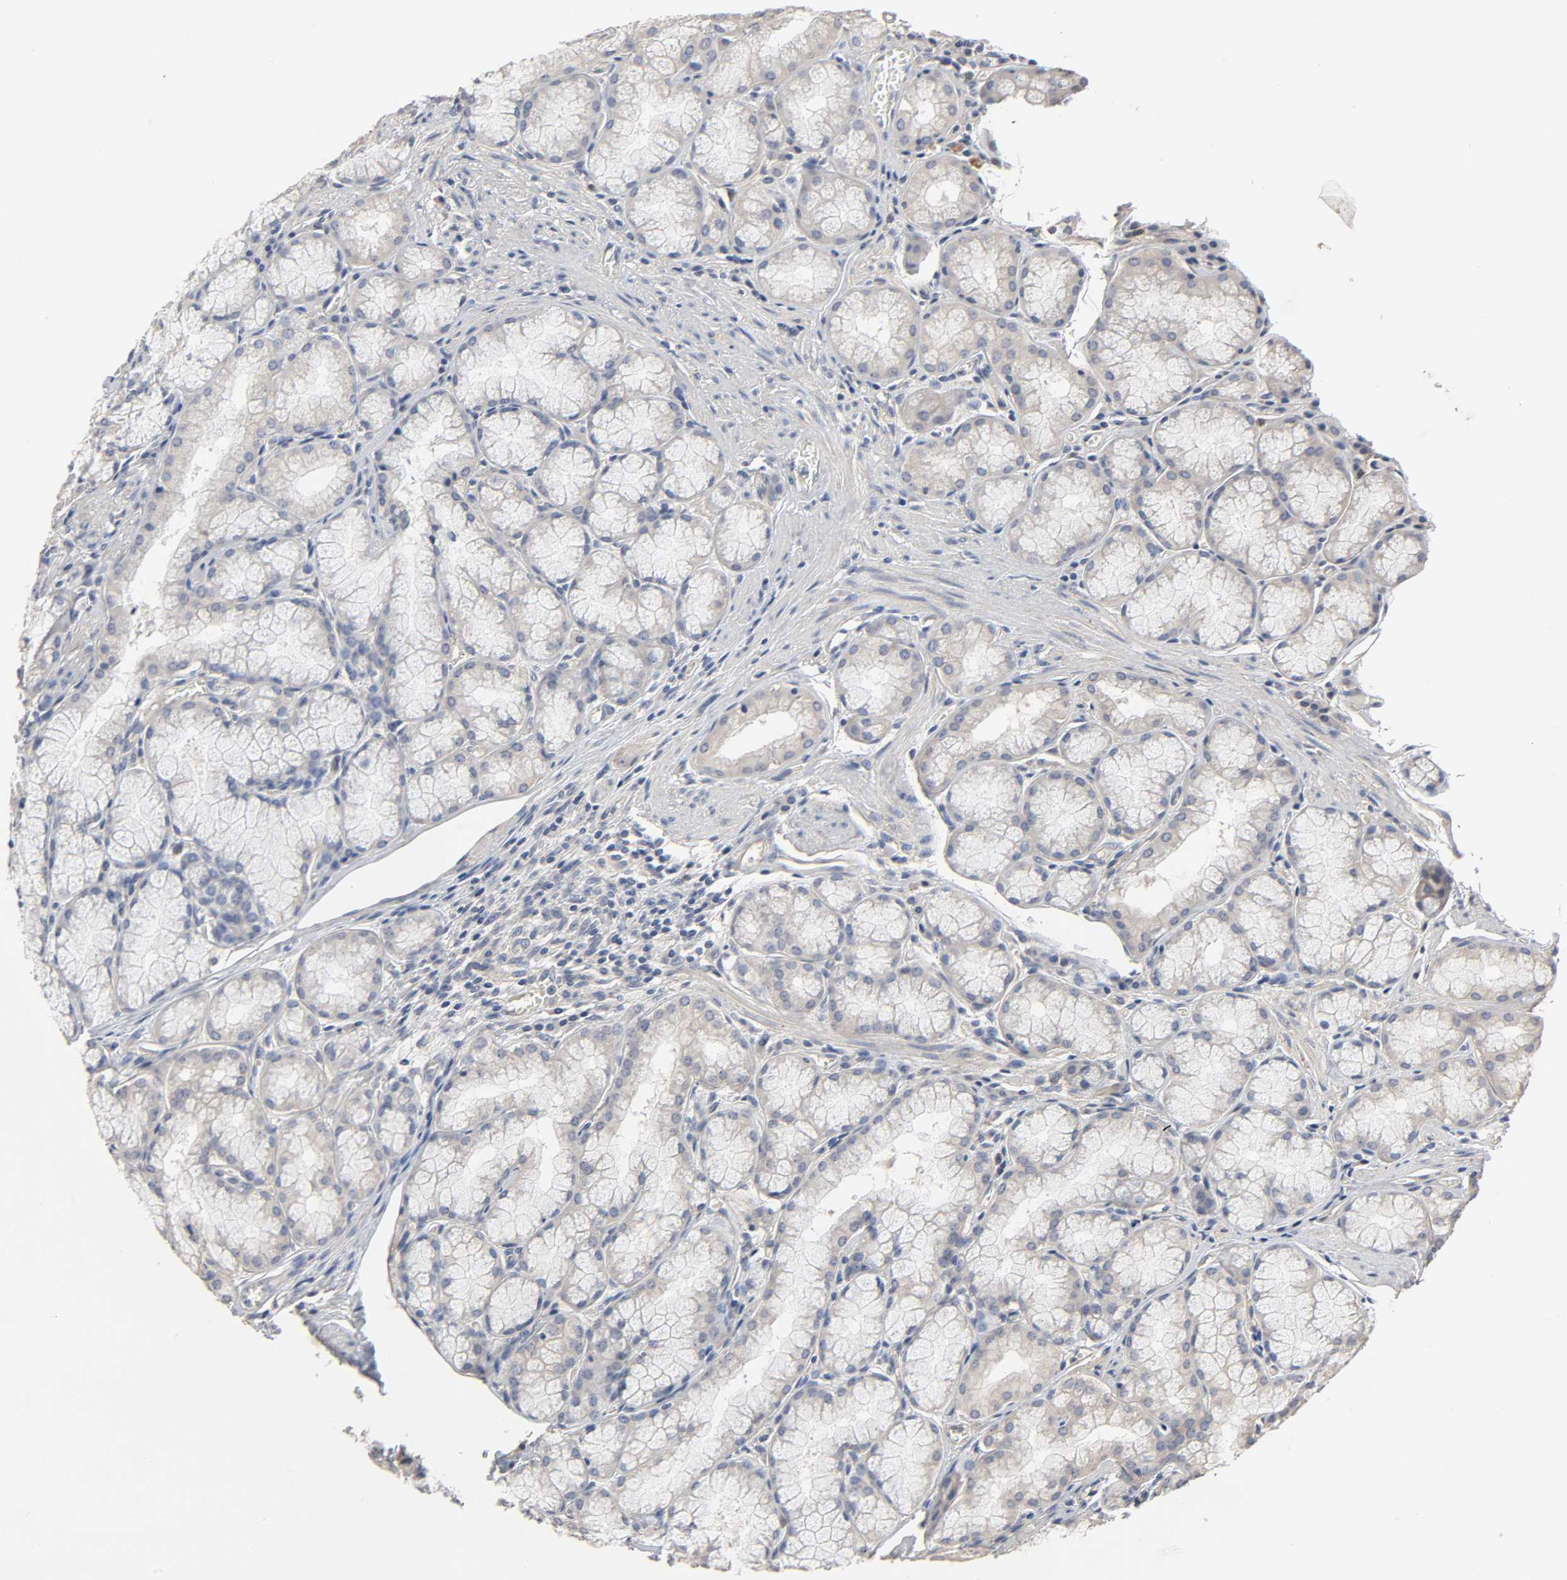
{"staining": {"intensity": "weak", "quantity": ">75%", "location": "cytoplasmic/membranous"}, "tissue": "stomach", "cell_type": "Glandular cells", "image_type": "normal", "snomed": [{"axis": "morphology", "description": "Normal tissue, NOS"}, {"axis": "topography", "description": "Stomach, lower"}], "caption": "Immunohistochemical staining of normal stomach demonstrates >75% levels of weak cytoplasmic/membranous protein staining in about >75% of glandular cells. (DAB = brown stain, brightfield microscopy at high magnification).", "gene": "SLC10A2", "patient": {"sex": "male", "age": 56}}